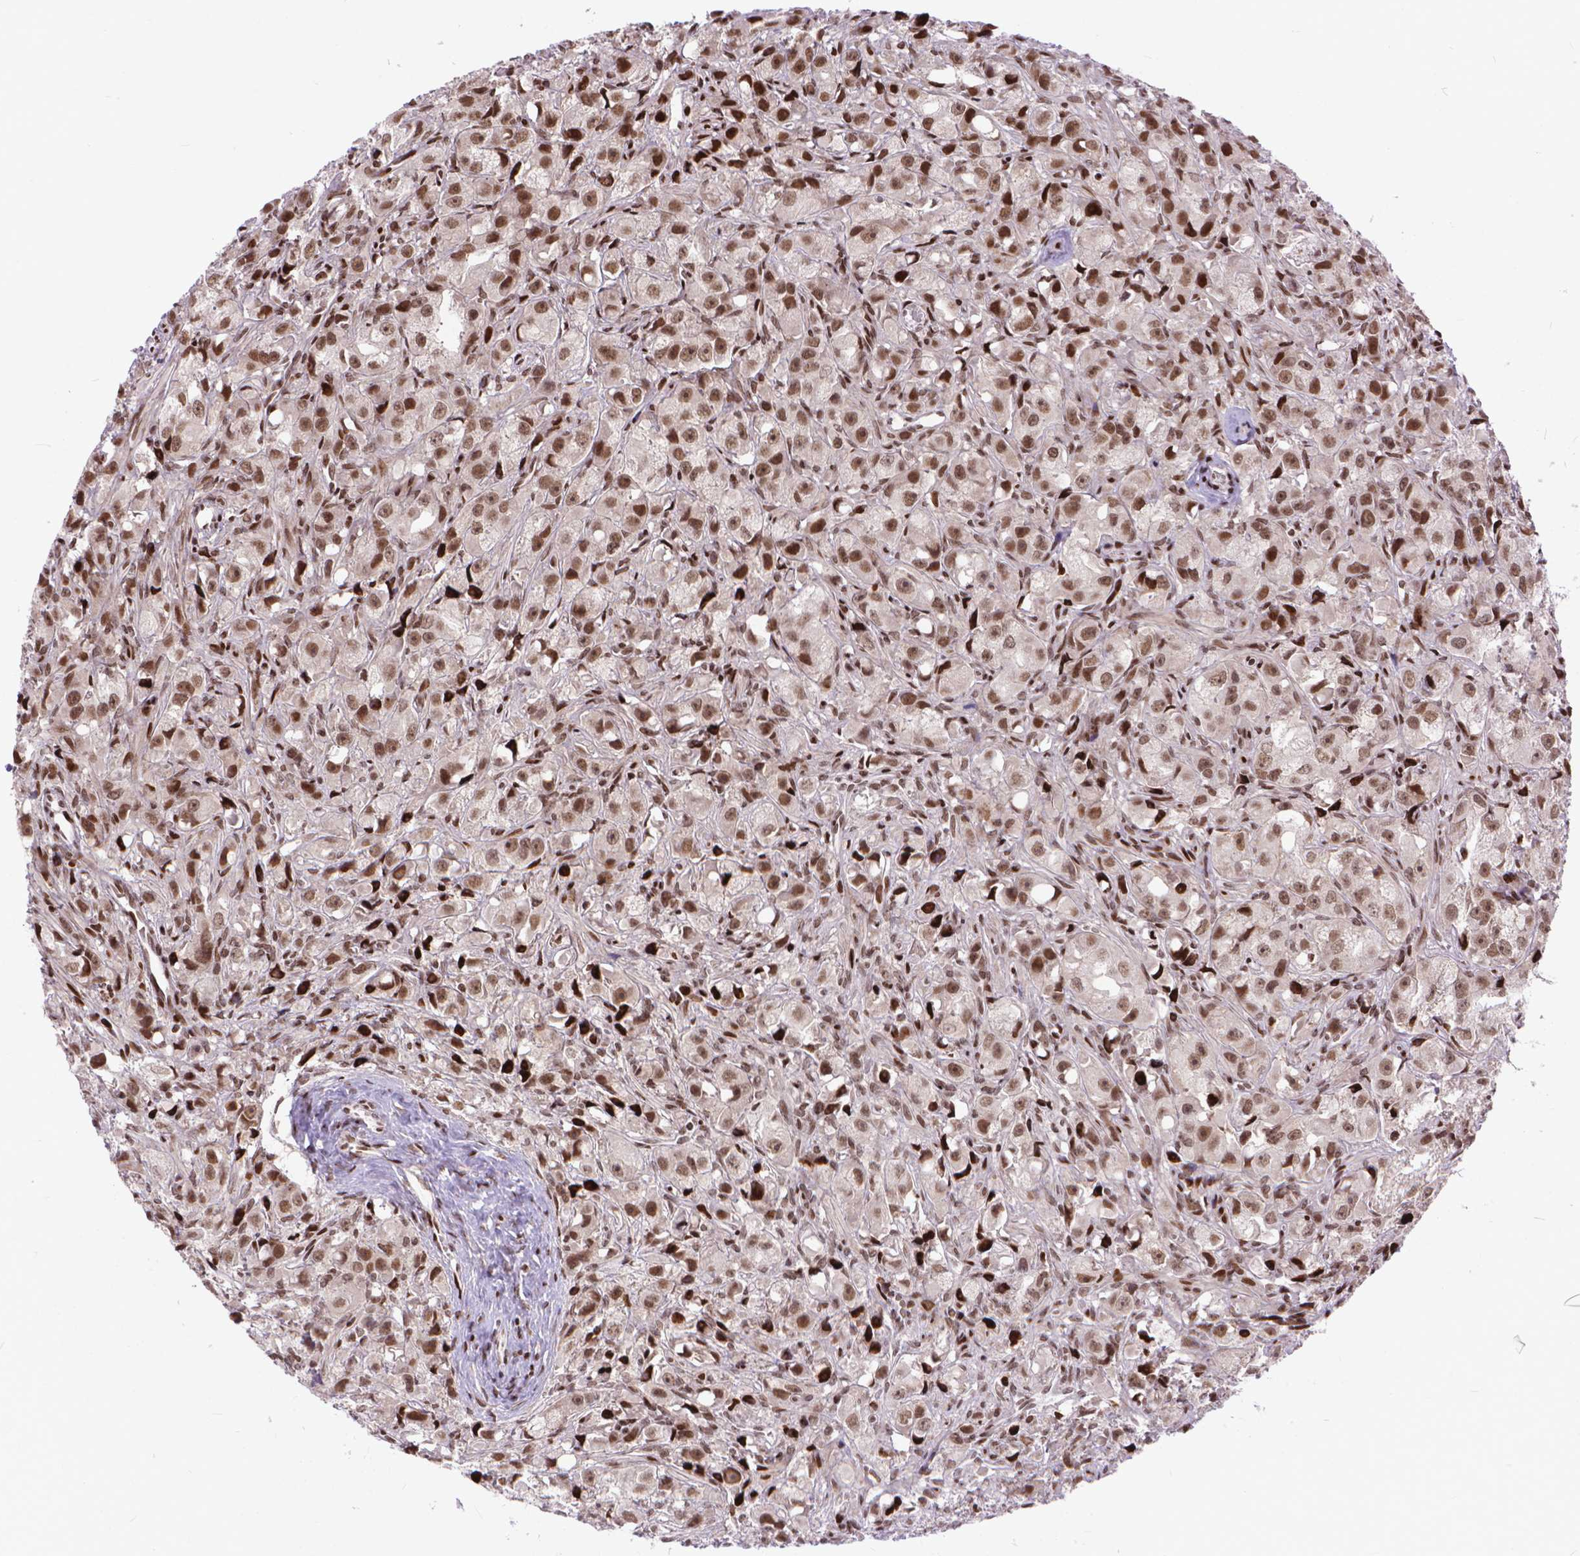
{"staining": {"intensity": "moderate", "quantity": ">75%", "location": "nuclear"}, "tissue": "prostate cancer", "cell_type": "Tumor cells", "image_type": "cancer", "snomed": [{"axis": "morphology", "description": "Adenocarcinoma, High grade"}, {"axis": "topography", "description": "Prostate"}], "caption": "This is a micrograph of IHC staining of prostate cancer, which shows moderate staining in the nuclear of tumor cells.", "gene": "AMER1", "patient": {"sex": "male", "age": 75}}